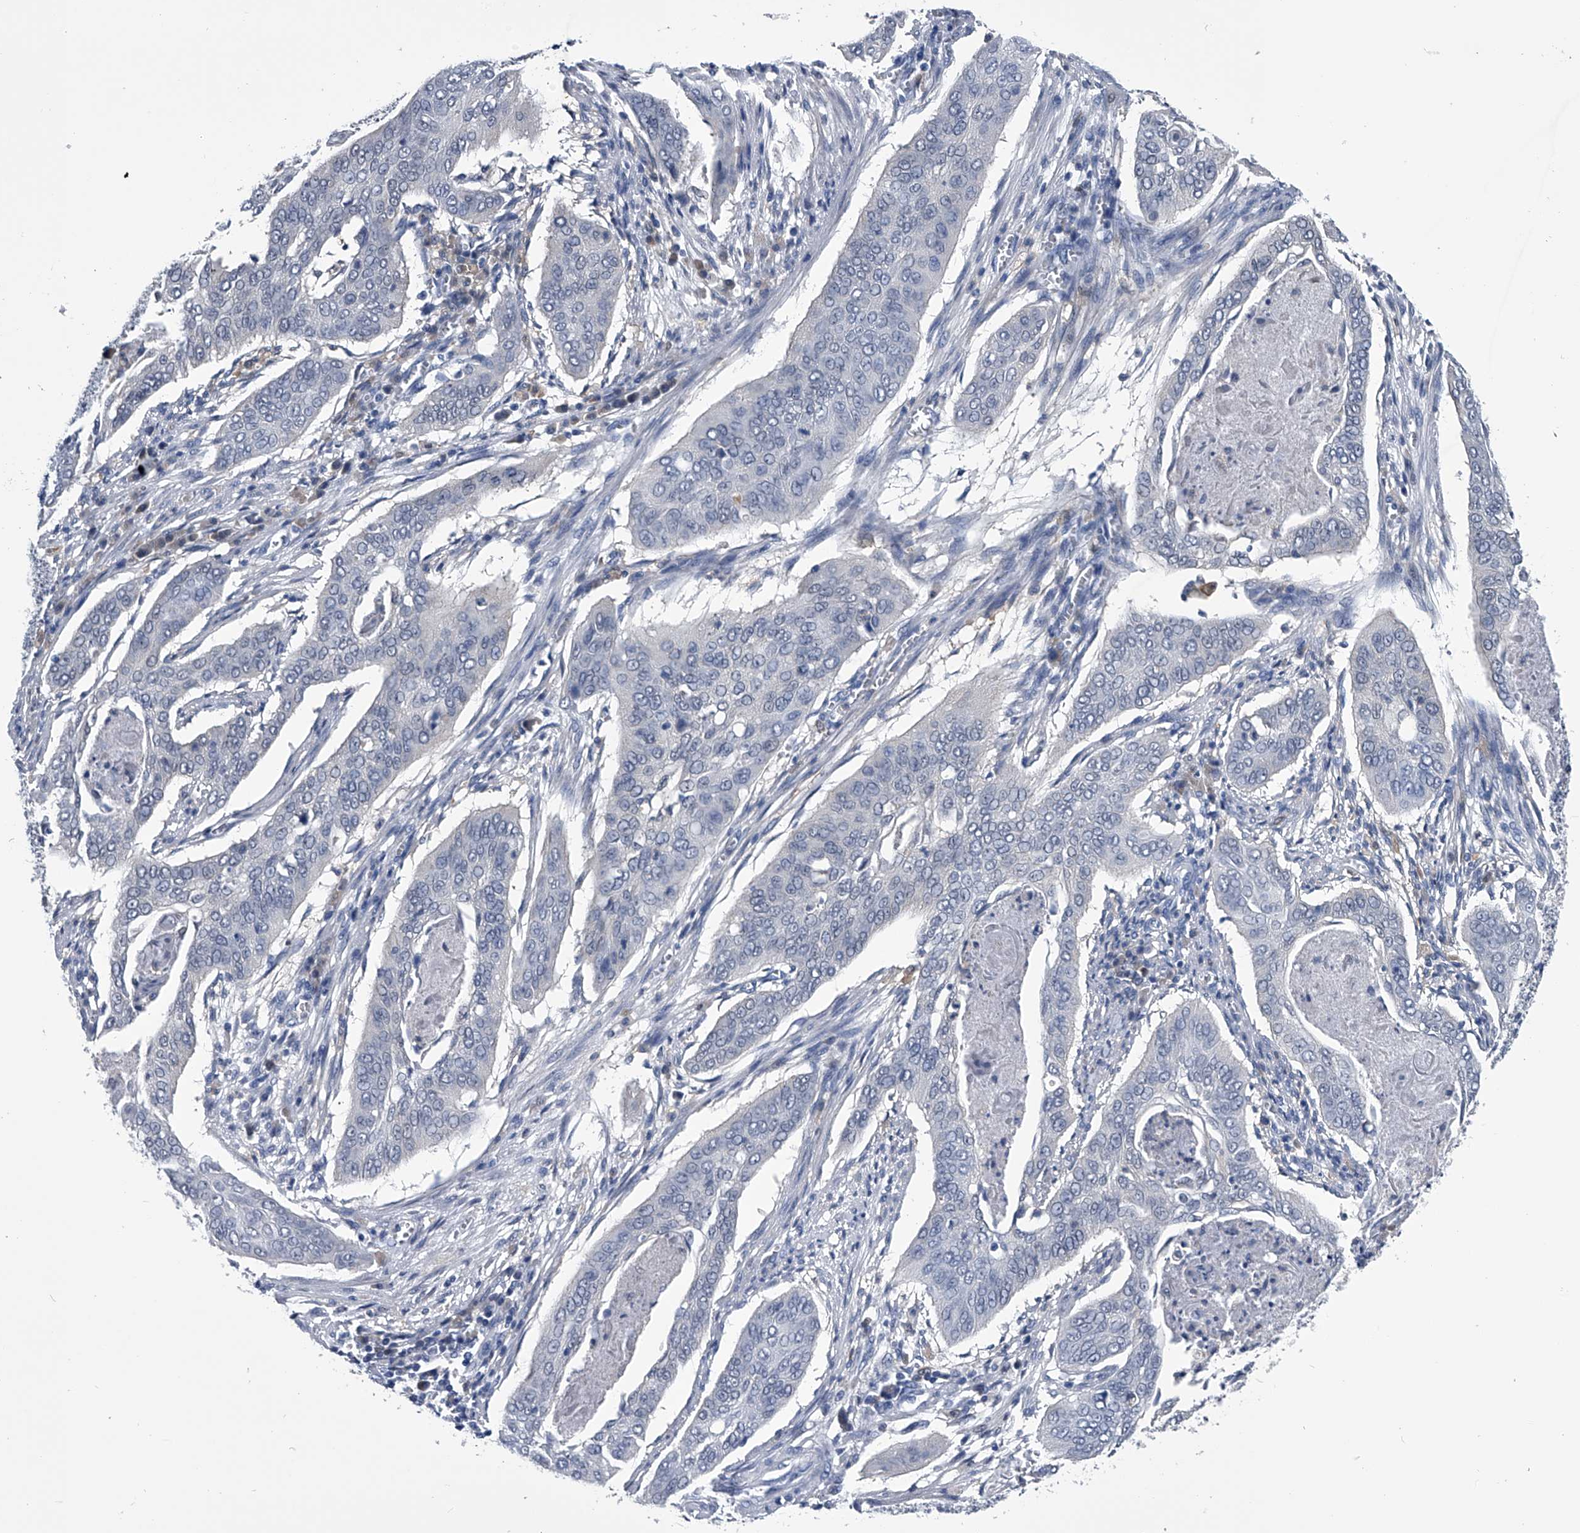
{"staining": {"intensity": "negative", "quantity": "none", "location": "none"}, "tissue": "cervical cancer", "cell_type": "Tumor cells", "image_type": "cancer", "snomed": [{"axis": "morphology", "description": "Squamous cell carcinoma, NOS"}, {"axis": "topography", "description": "Cervix"}], "caption": "Immunohistochemical staining of cervical cancer (squamous cell carcinoma) reveals no significant staining in tumor cells. Brightfield microscopy of immunohistochemistry (IHC) stained with DAB (brown) and hematoxylin (blue), captured at high magnification.", "gene": "PDXK", "patient": {"sex": "female", "age": 39}}